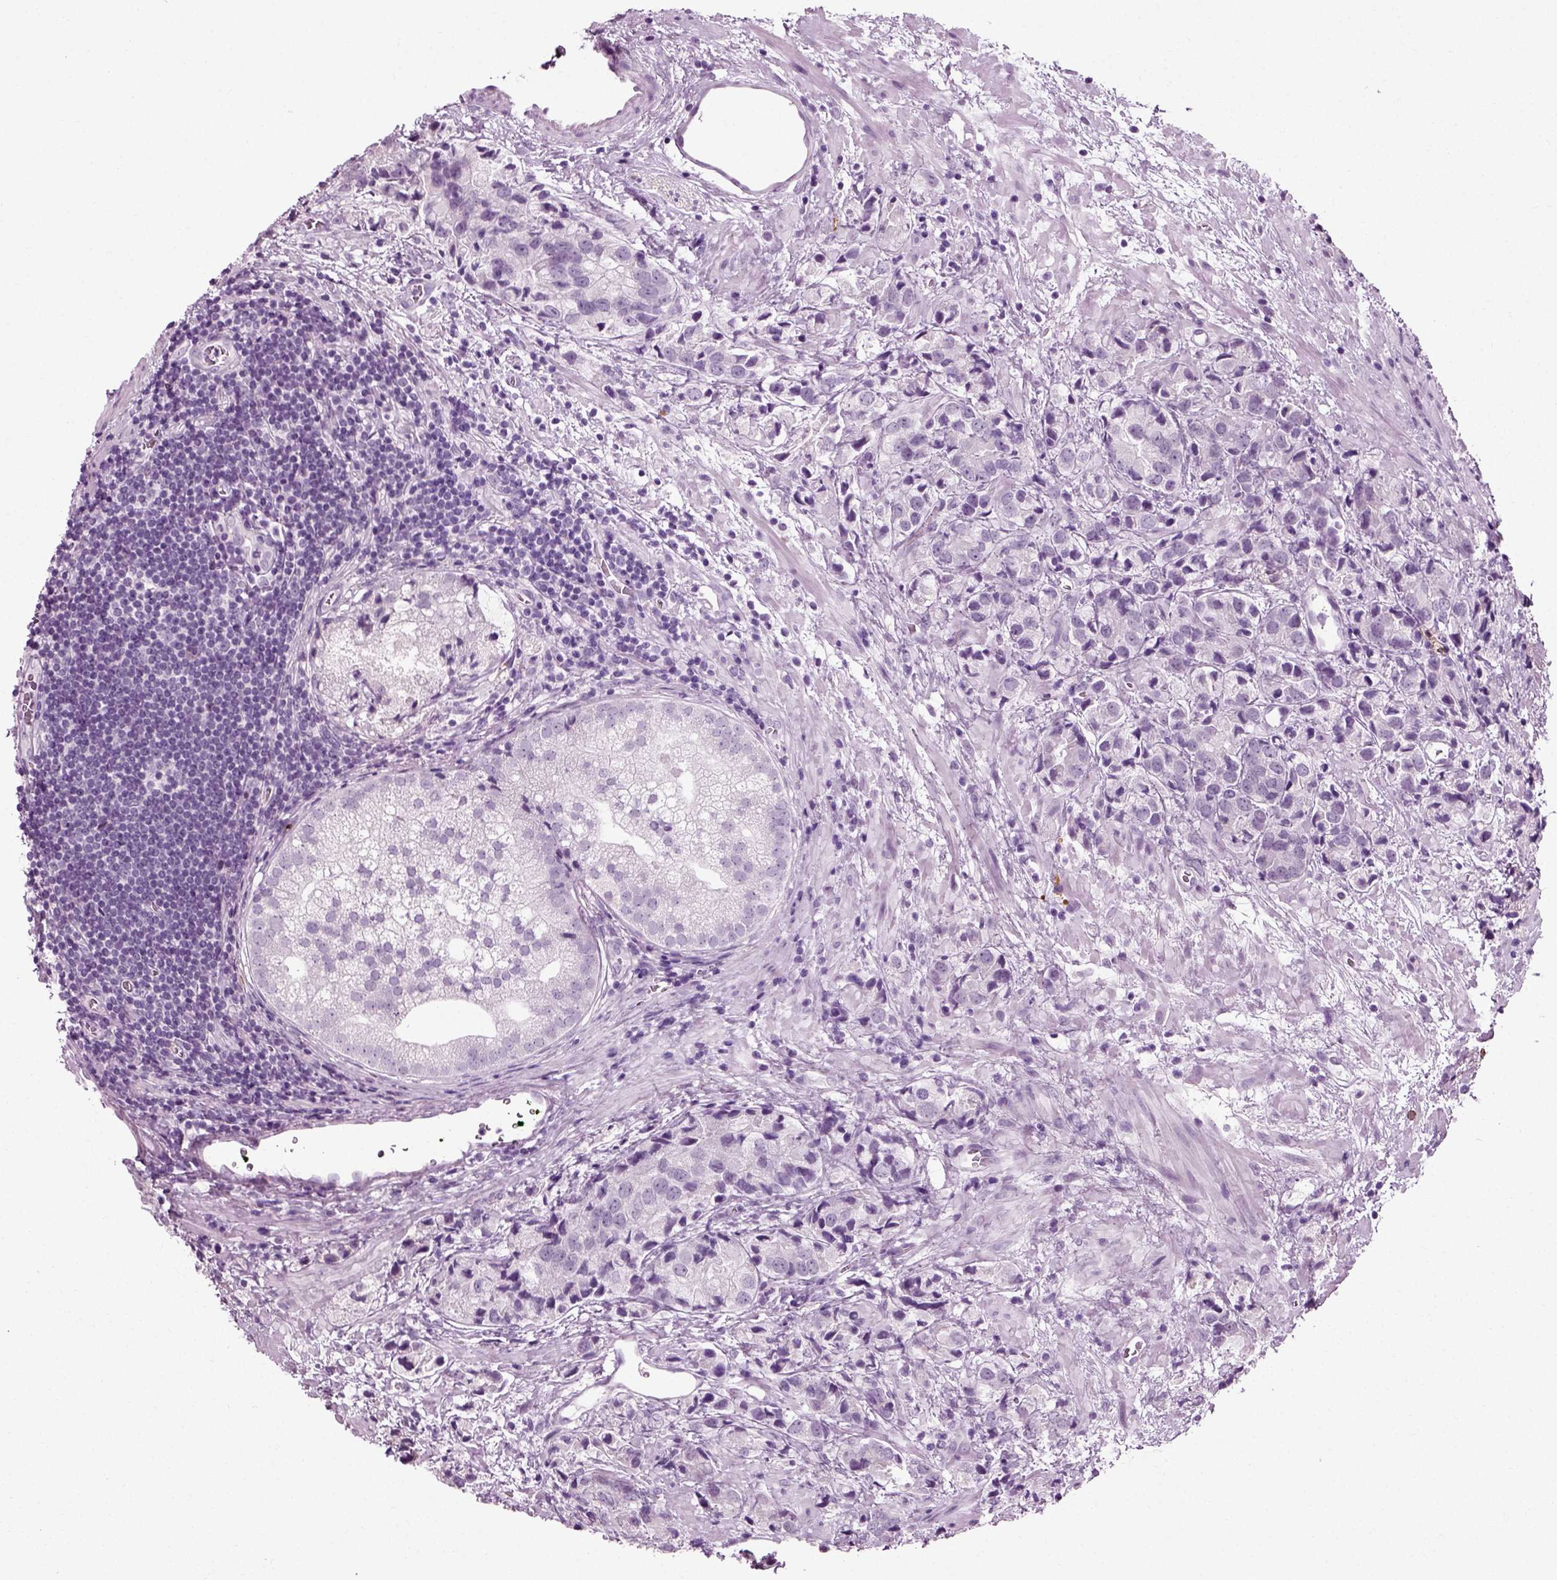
{"staining": {"intensity": "negative", "quantity": "none", "location": "none"}, "tissue": "prostate cancer", "cell_type": "Tumor cells", "image_type": "cancer", "snomed": [{"axis": "morphology", "description": "Adenocarcinoma, NOS"}, {"axis": "topography", "description": "Prostate and seminal vesicle, NOS"}], "caption": "The micrograph demonstrates no staining of tumor cells in prostate cancer.", "gene": "SLC26A8", "patient": {"sex": "male", "age": 63}}